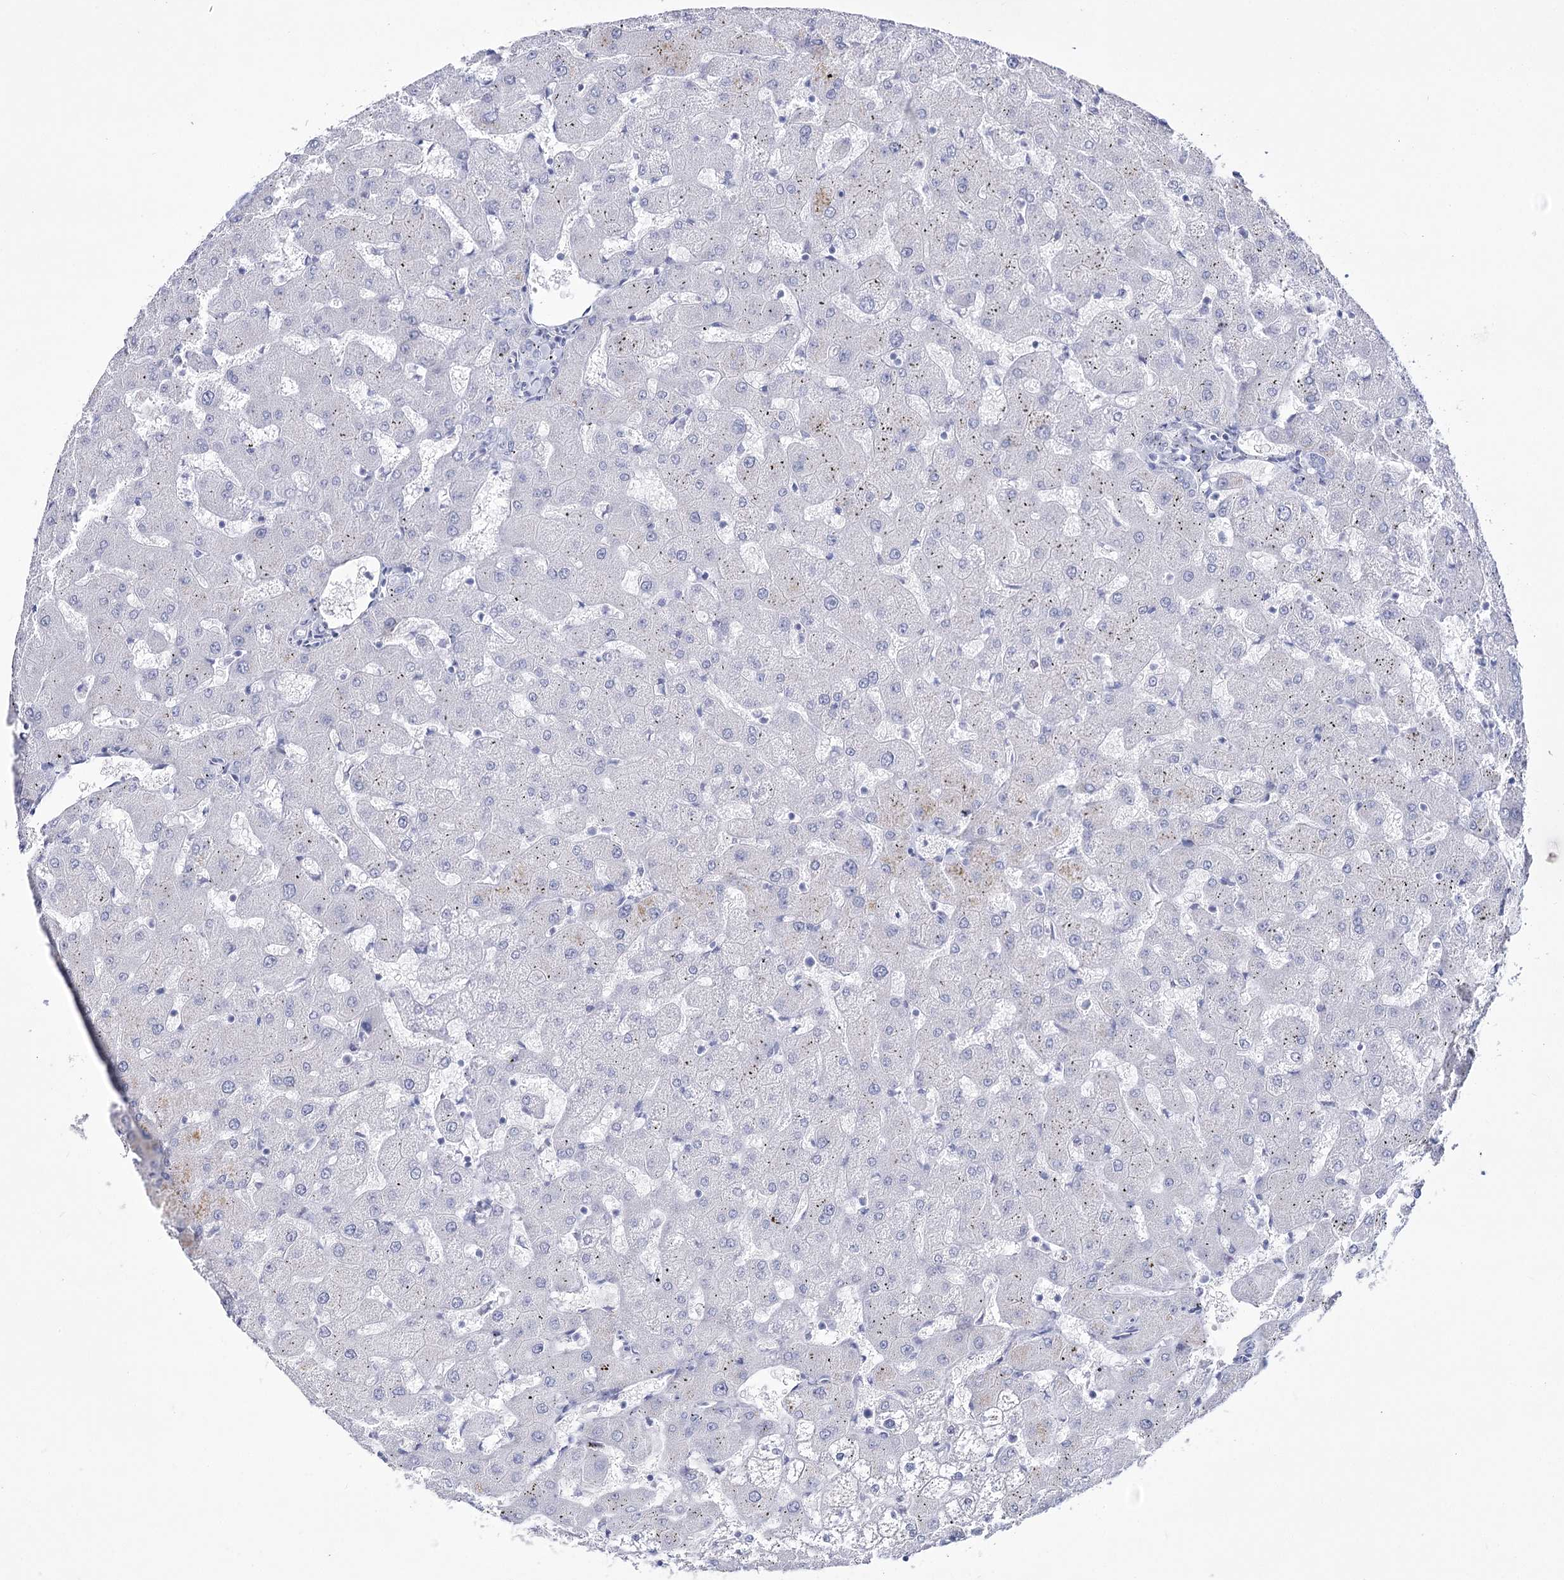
{"staining": {"intensity": "negative", "quantity": "none", "location": "none"}, "tissue": "liver", "cell_type": "Cholangiocytes", "image_type": "normal", "snomed": [{"axis": "morphology", "description": "Normal tissue, NOS"}, {"axis": "topography", "description": "Liver"}], "caption": "Cholangiocytes are negative for brown protein staining in unremarkable liver. Nuclei are stained in blue.", "gene": "RNF186", "patient": {"sex": "female", "age": 63}}